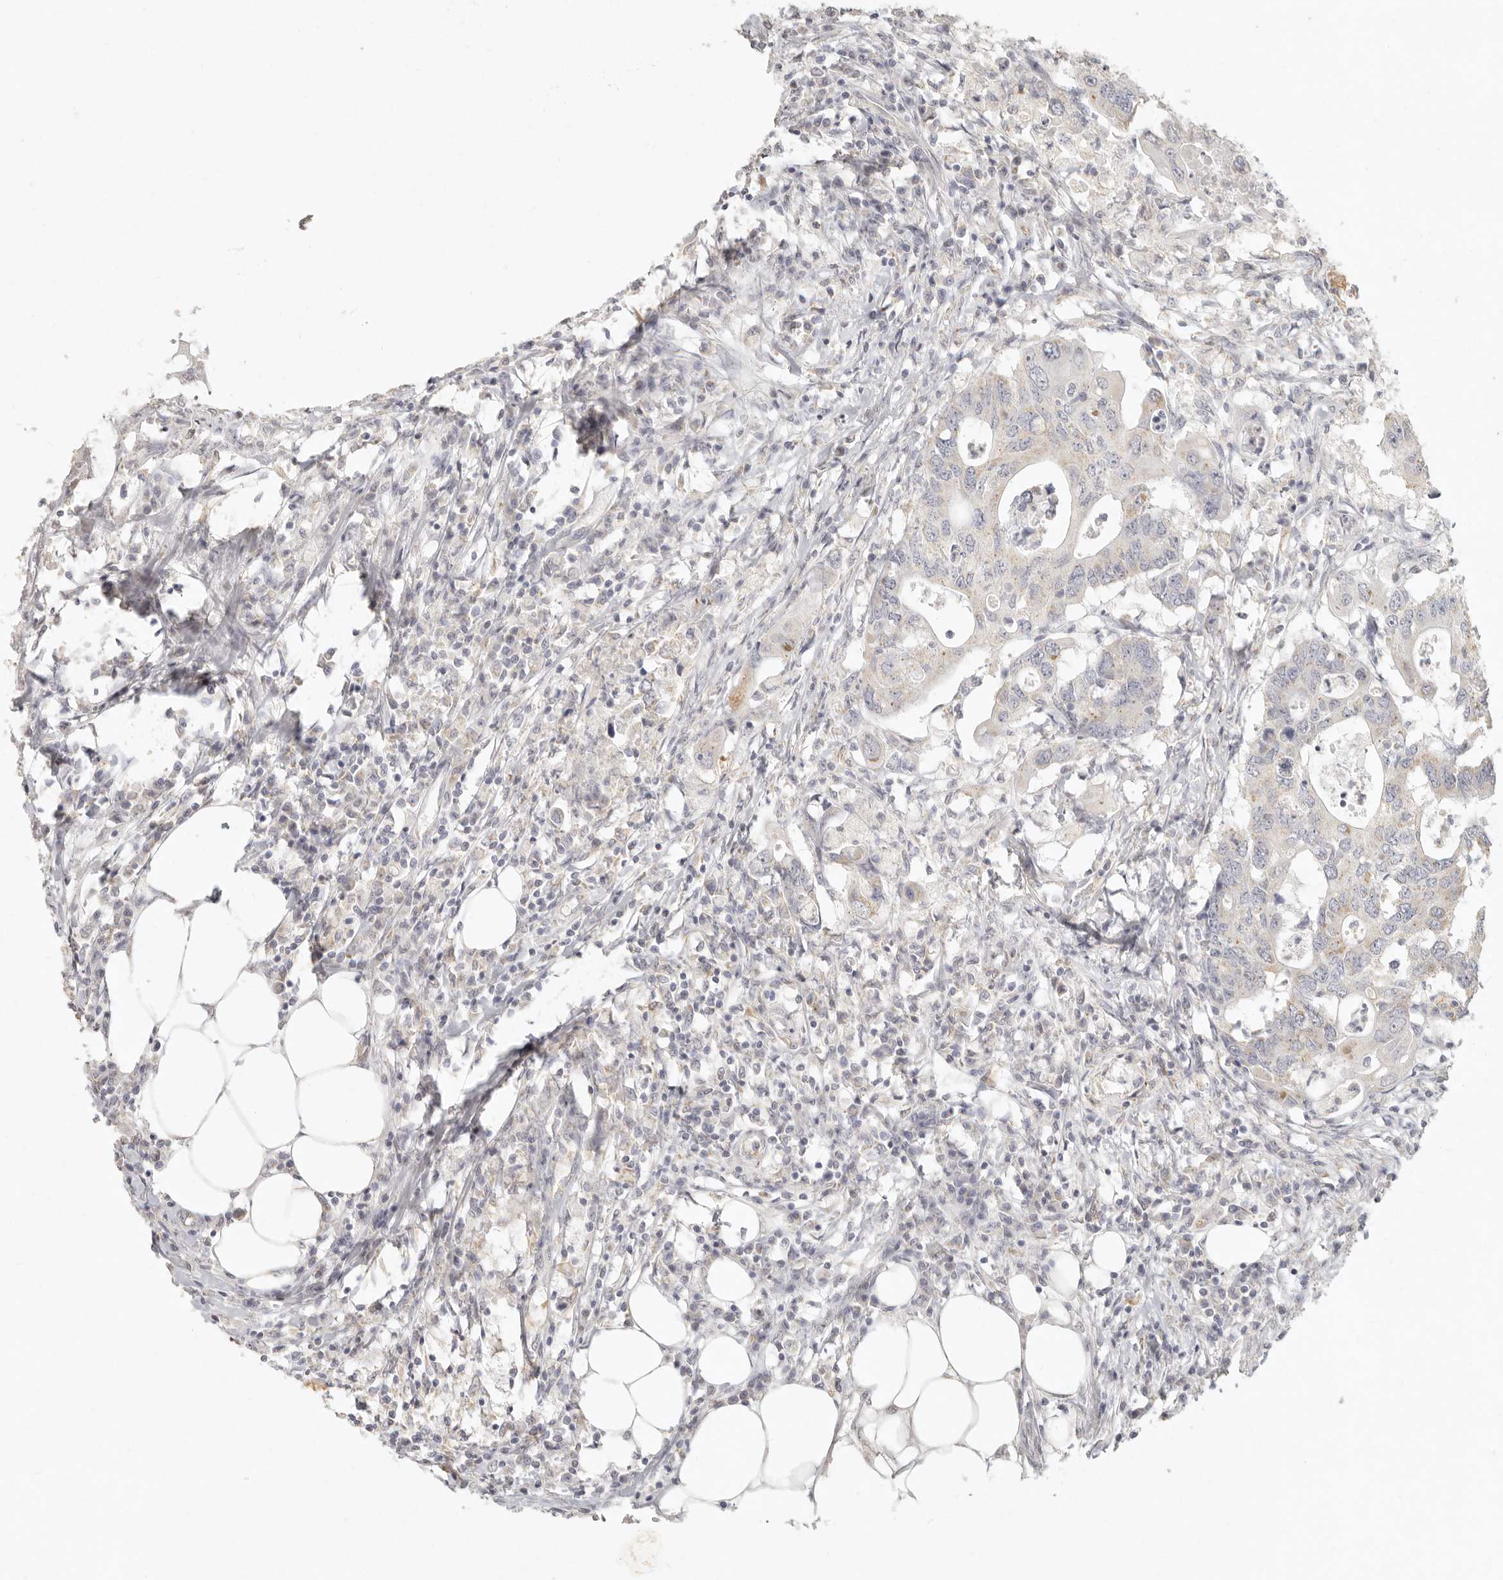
{"staining": {"intensity": "negative", "quantity": "none", "location": "none"}, "tissue": "colorectal cancer", "cell_type": "Tumor cells", "image_type": "cancer", "snomed": [{"axis": "morphology", "description": "Adenocarcinoma, NOS"}, {"axis": "topography", "description": "Colon"}], "caption": "The micrograph shows no significant staining in tumor cells of colorectal adenocarcinoma. (DAB (3,3'-diaminobenzidine) immunohistochemistry with hematoxylin counter stain).", "gene": "NIBAN1", "patient": {"sex": "male", "age": 71}}